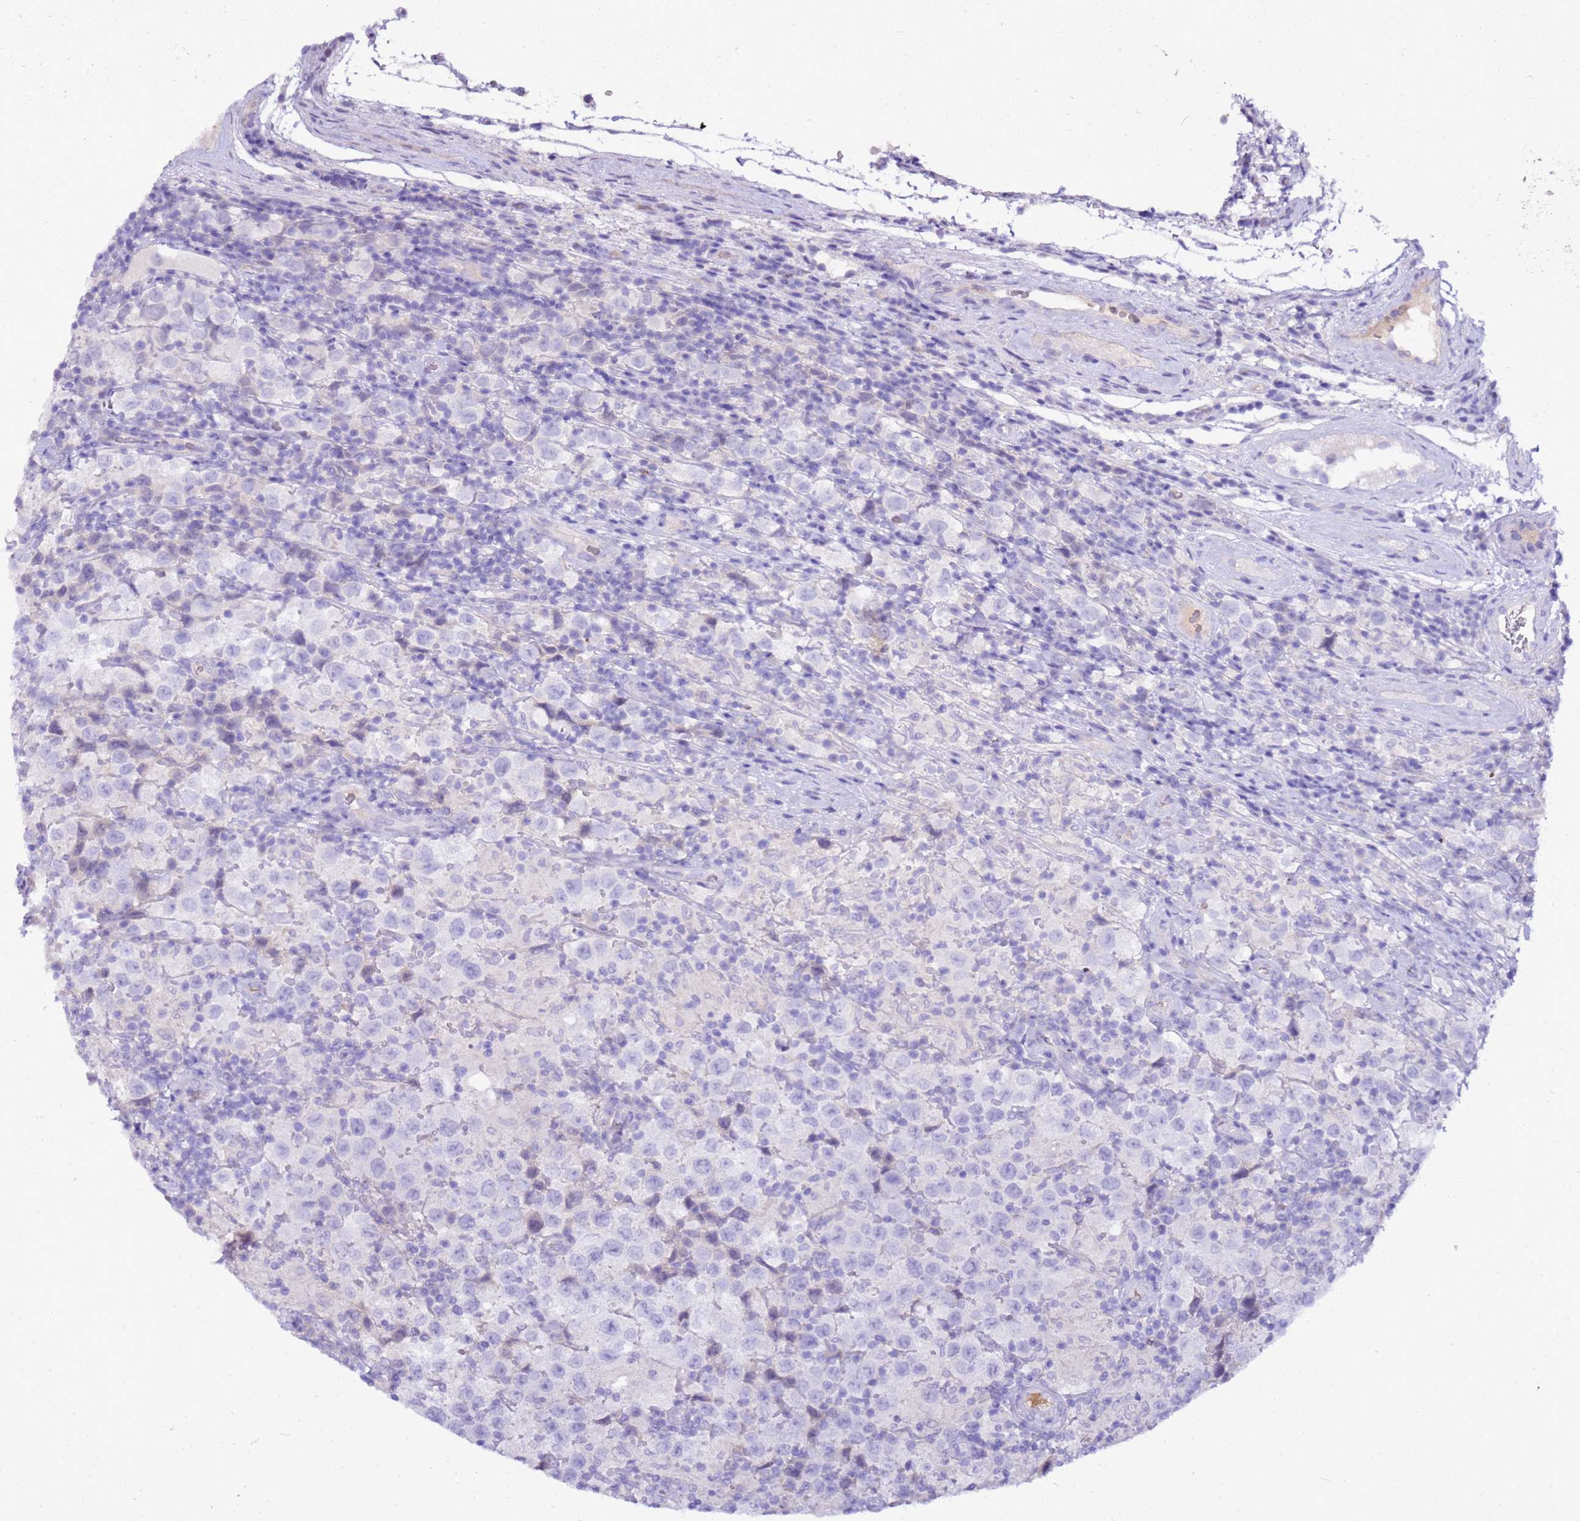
{"staining": {"intensity": "negative", "quantity": "none", "location": "none"}, "tissue": "testis cancer", "cell_type": "Tumor cells", "image_type": "cancer", "snomed": [{"axis": "morphology", "description": "Seminoma, NOS"}, {"axis": "morphology", "description": "Carcinoma, Embryonal, NOS"}, {"axis": "topography", "description": "Testis"}], "caption": "Immunohistochemical staining of human testis embryonal carcinoma shows no significant positivity in tumor cells. (Brightfield microscopy of DAB immunohistochemistry at high magnification).", "gene": "DCDC2B", "patient": {"sex": "male", "age": 41}}